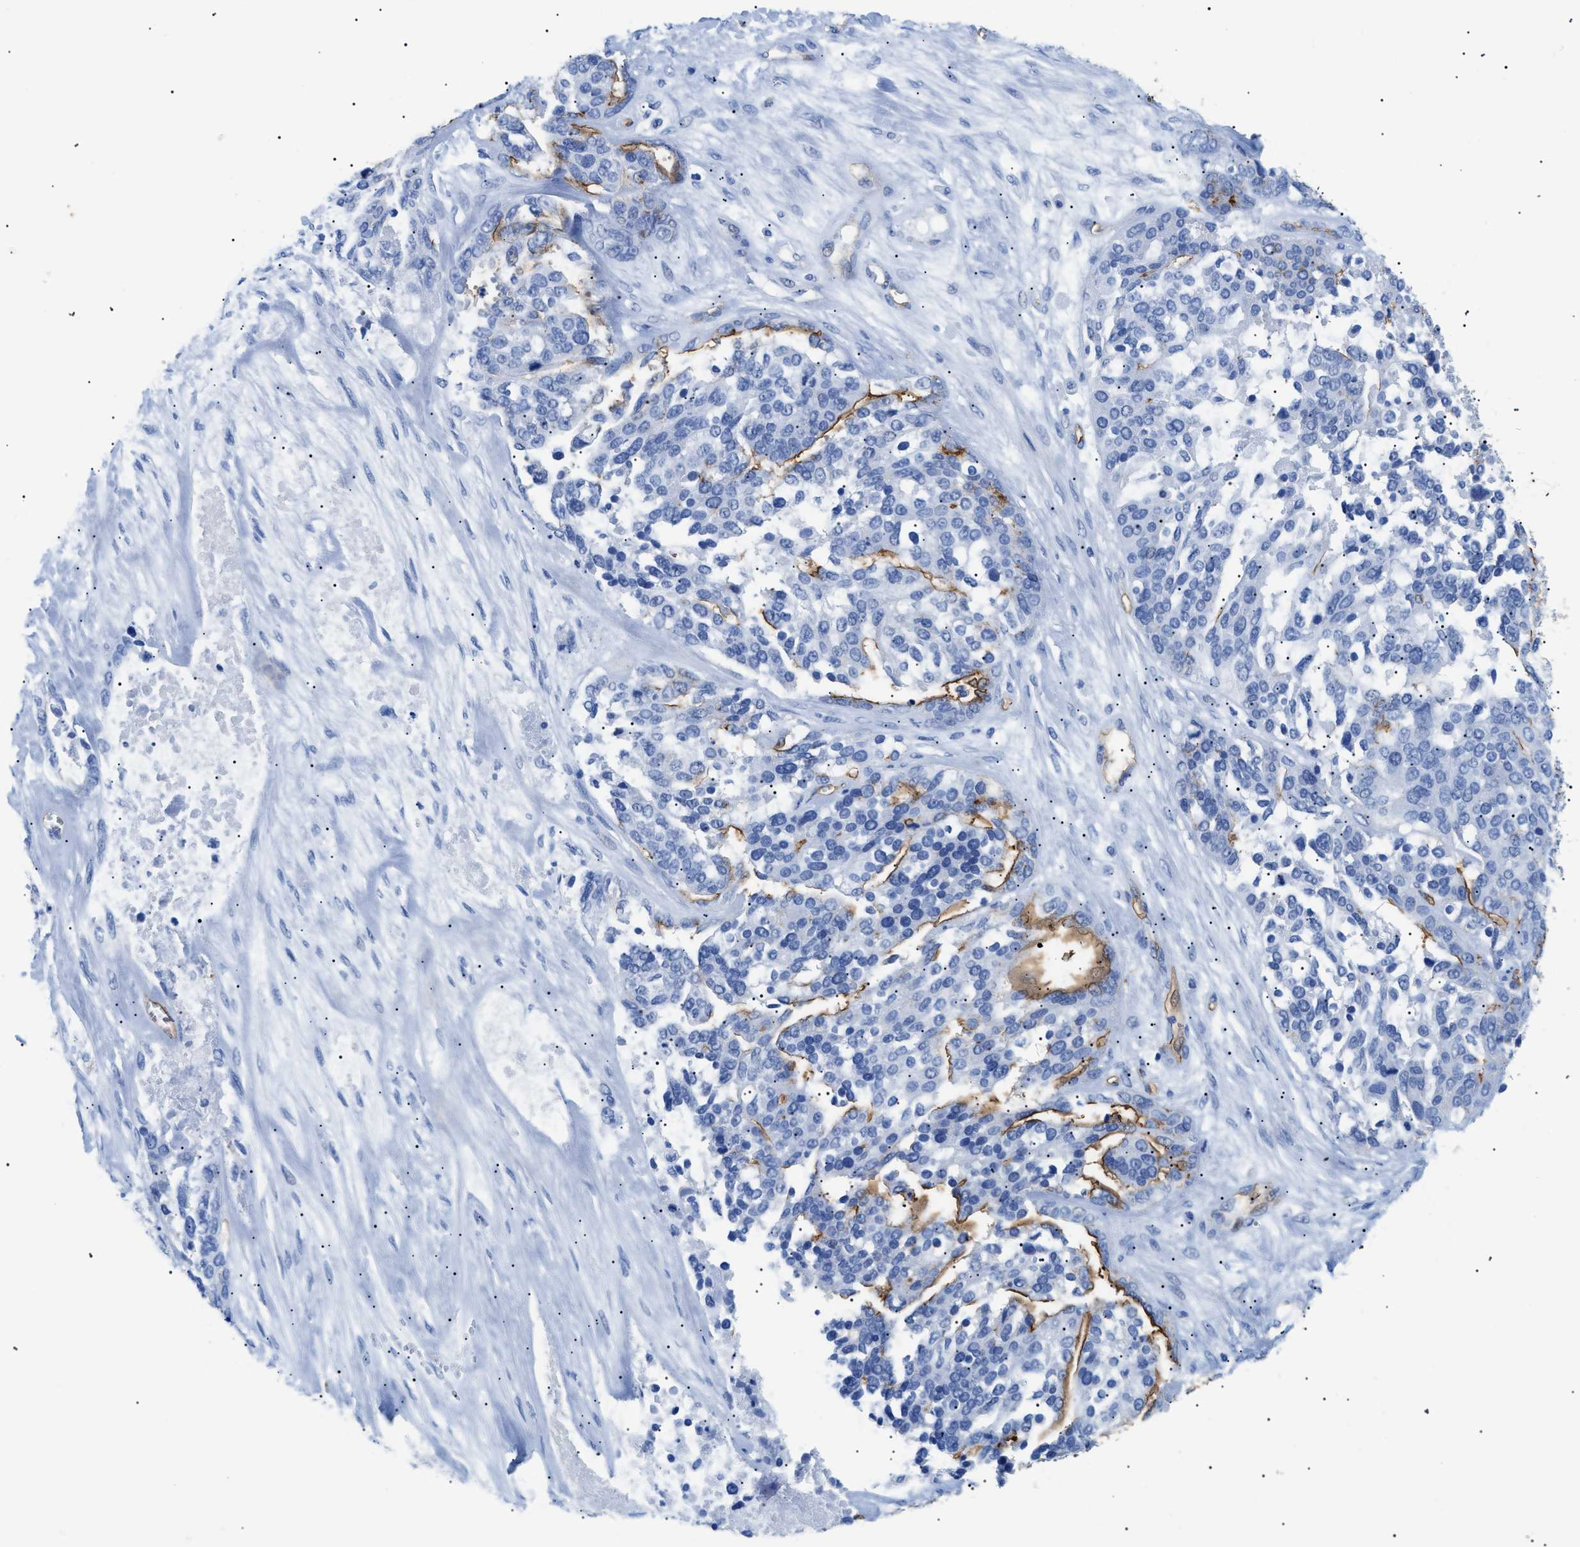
{"staining": {"intensity": "negative", "quantity": "none", "location": "none"}, "tissue": "ovarian cancer", "cell_type": "Tumor cells", "image_type": "cancer", "snomed": [{"axis": "morphology", "description": "Cystadenocarcinoma, serous, NOS"}, {"axis": "topography", "description": "Ovary"}], "caption": "Ovarian cancer (serous cystadenocarcinoma) was stained to show a protein in brown. There is no significant expression in tumor cells. Nuclei are stained in blue.", "gene": "PODXL", "patient": {"sex": "female", "age": 44}}